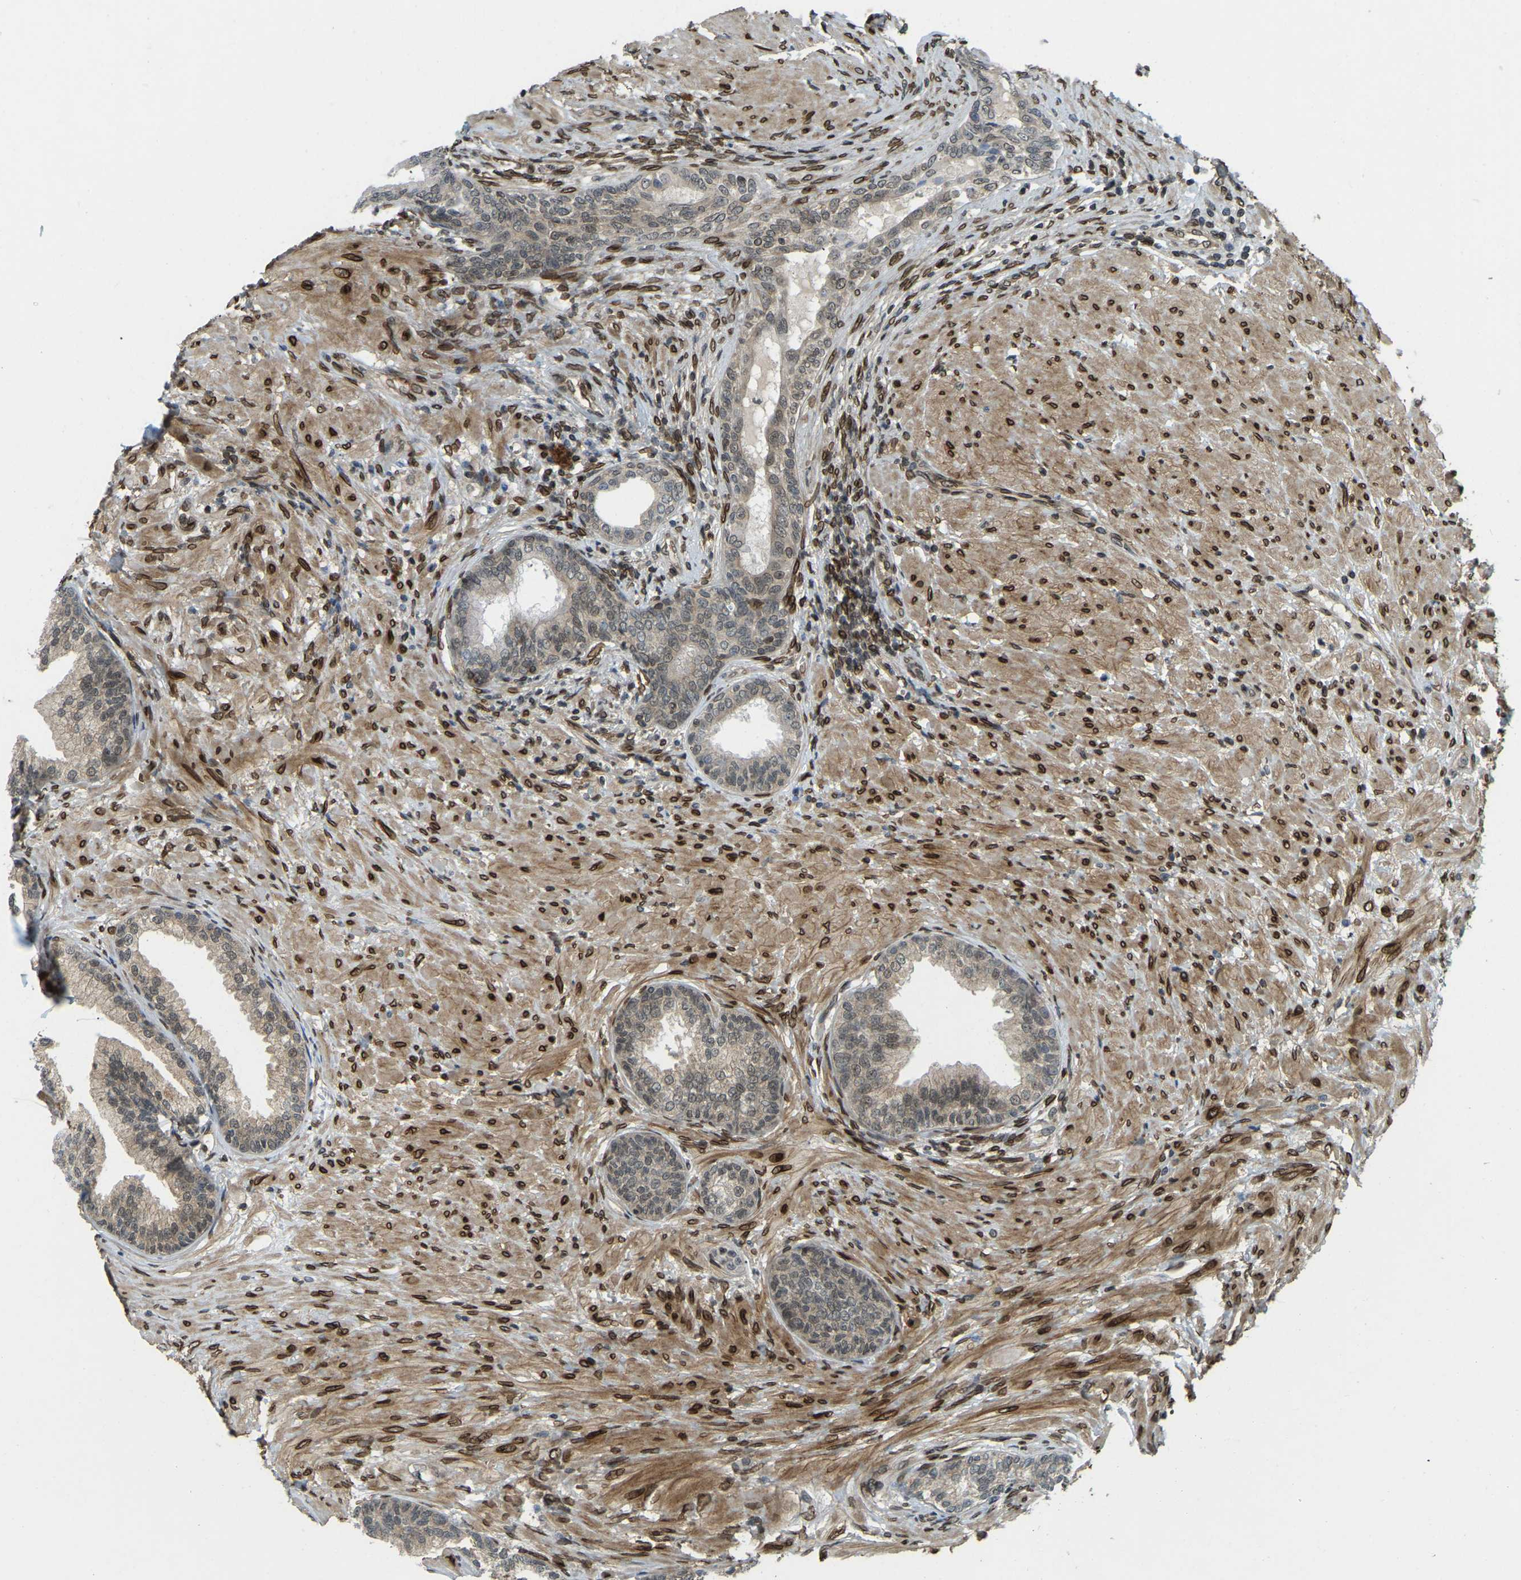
{"staining": {"intensity": "weak", "quantity": "25%-75%", "location": "cytoplasmic/membranous"}, "tissue": "prostate", "cell_type": "Glandular cells", "image_type": "normal", "snomed": [{"axis": "morphology", "description": "Normal tissue, NOS"}, {"axis": "topography", "description": "Prostate"}], "caption": "A micrograph of prostate stained for a protein displays weak cytoplasmic/membranous brown staining in glandular cells.", "gene": "SYNE1", "patient": {"sex": "male", "age": 76}}